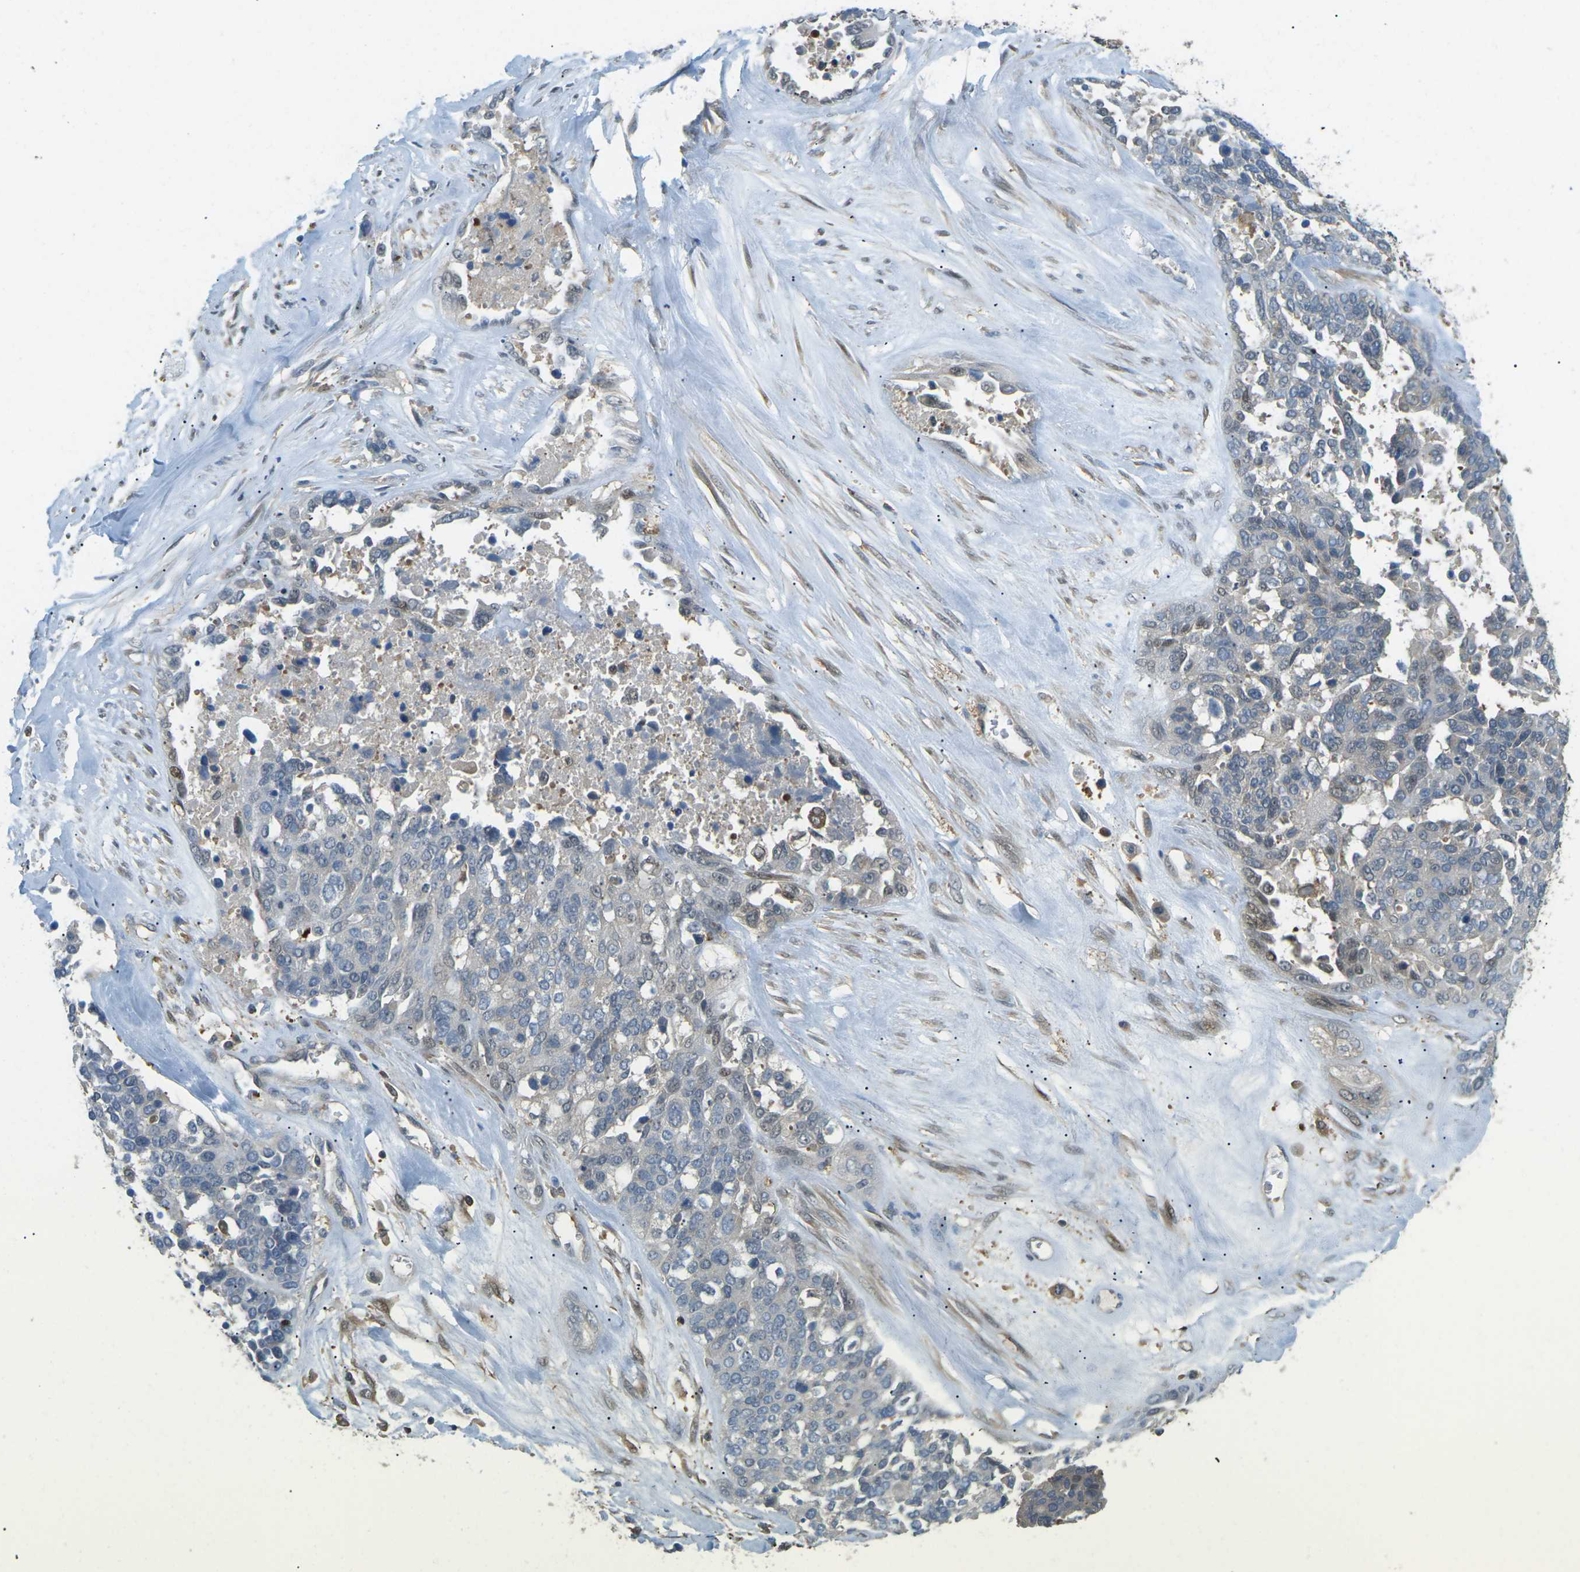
{"staining": {"intensity": "negative", "quantity": "none", "location": "none"}, "tissue": "ovarian cancer", "cell_type": "Tumor cells", "image_type": "cancer", "snomed": [{"axis": "morphology", "description": "Cystadenocarcinoma, serous, NOS"}, {"axis": "topography", "description": "Ovary"}], "caption": "A photomicrograph of human ovarian serous cystadenocarcinoma is negative for staining in tumor cells.", "gene": "PIEZO2", "patient": {"sex": "female", "age": 44}}